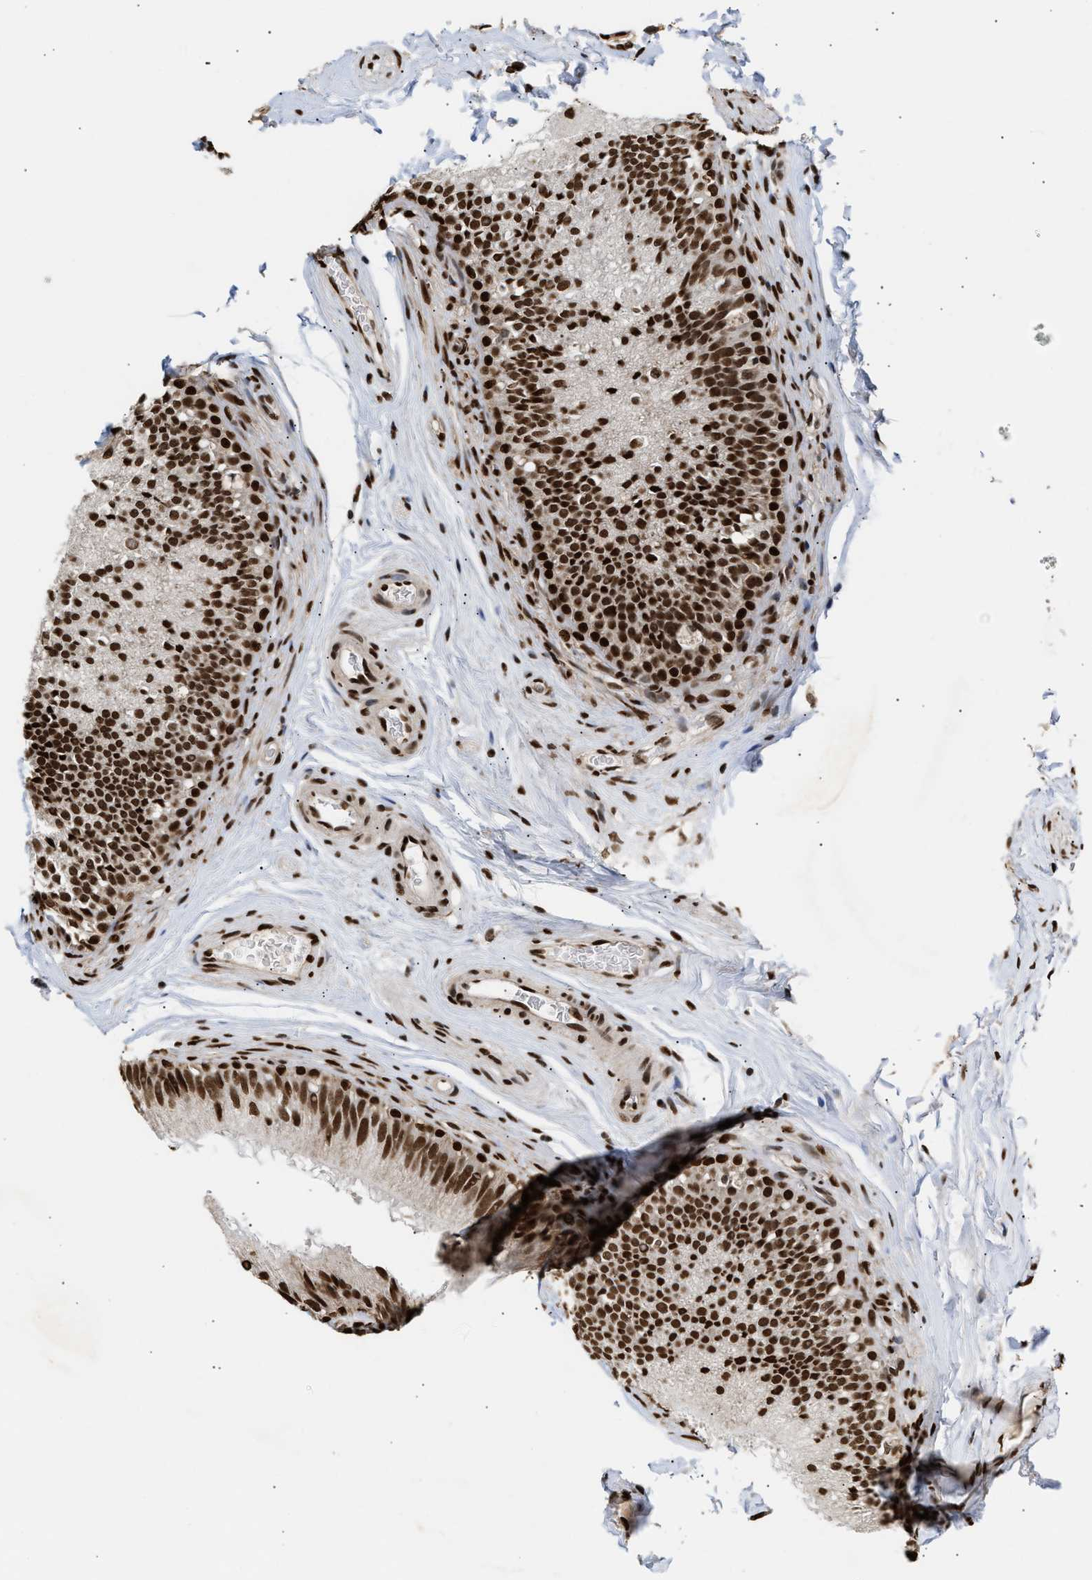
{"staining": {"intensity": "strong", "quantity": ">75%", "location": "nuclear"}, "tissue": "epididymis", "cell_type": "Glandular cells", "image_type": "normal", "snomed": [{"axis": "morphology", "description": "Normal tissue, NOS"}, {"axis": "topography", "description": "Testis"}, {"axis": "topography", "description": "Epididymis"}], "caption": "Glandular cells demonstrate strong nuclear staining in about >75% of cells in unremarkable epididymis.", "gene": "PSIP1", "patient": {"sex": "male", "age": 36}}